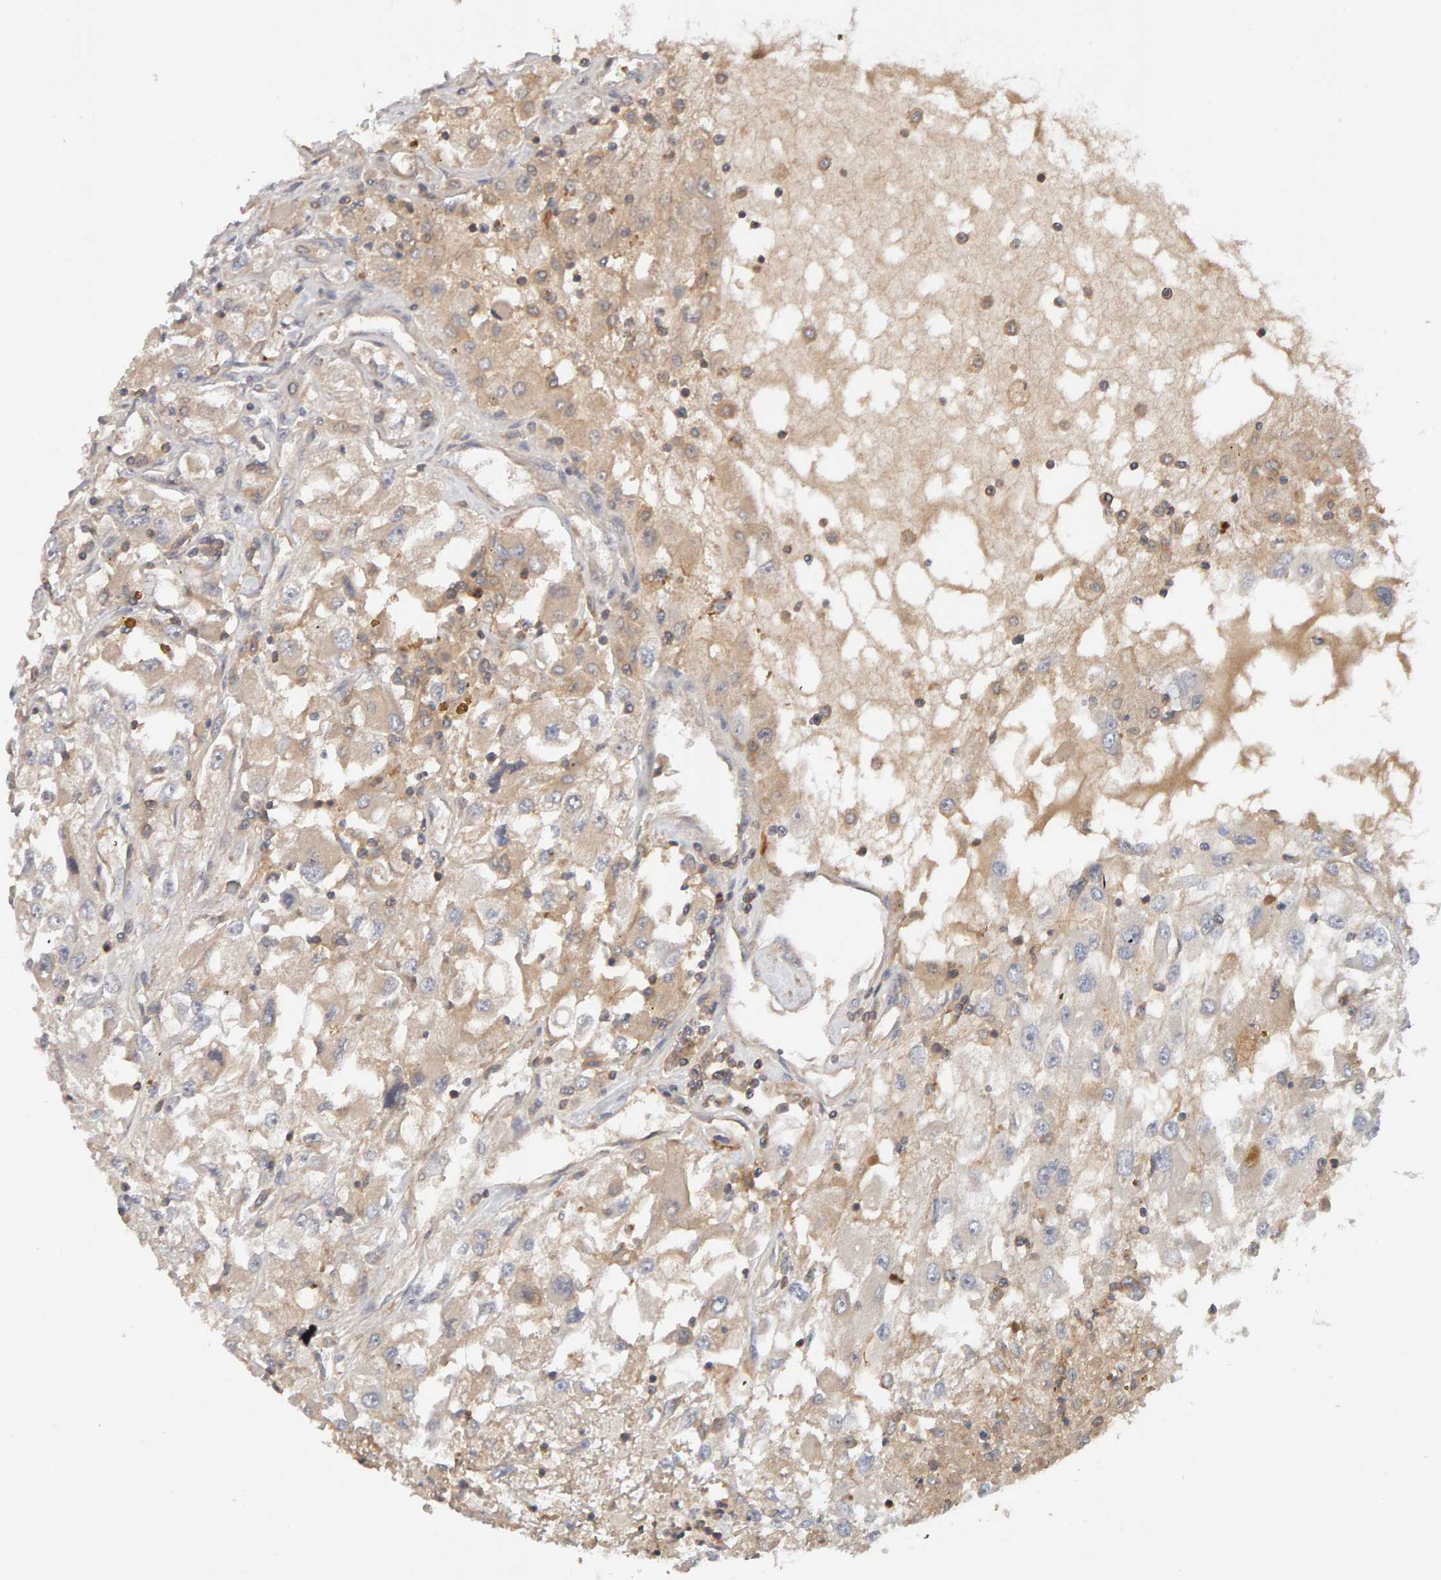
{"staining": {"intensity": "weak", "quantity": ">75%", "location": "cytoplasmic/membranous"}, "tissue": "renal cancer", "cell_type": "Tumor cells", "image_type": "cancer", "snomed": [{"axis": "morphology", "description": "Adenocarcinoma, NOS"}, {"axis": "topography", "description": "Kidney"}], "caption": "Immunohistochemical staining of renal adenocarcinoma shows low levels of weak cytoplasmic/membranous positivity in about >75% of tumor cells. (brown staining indicates protein expression, while blue staining denotes nuclei).", "gene": "NUDCD1", "patient": {"sex": "female", "age": 52}}